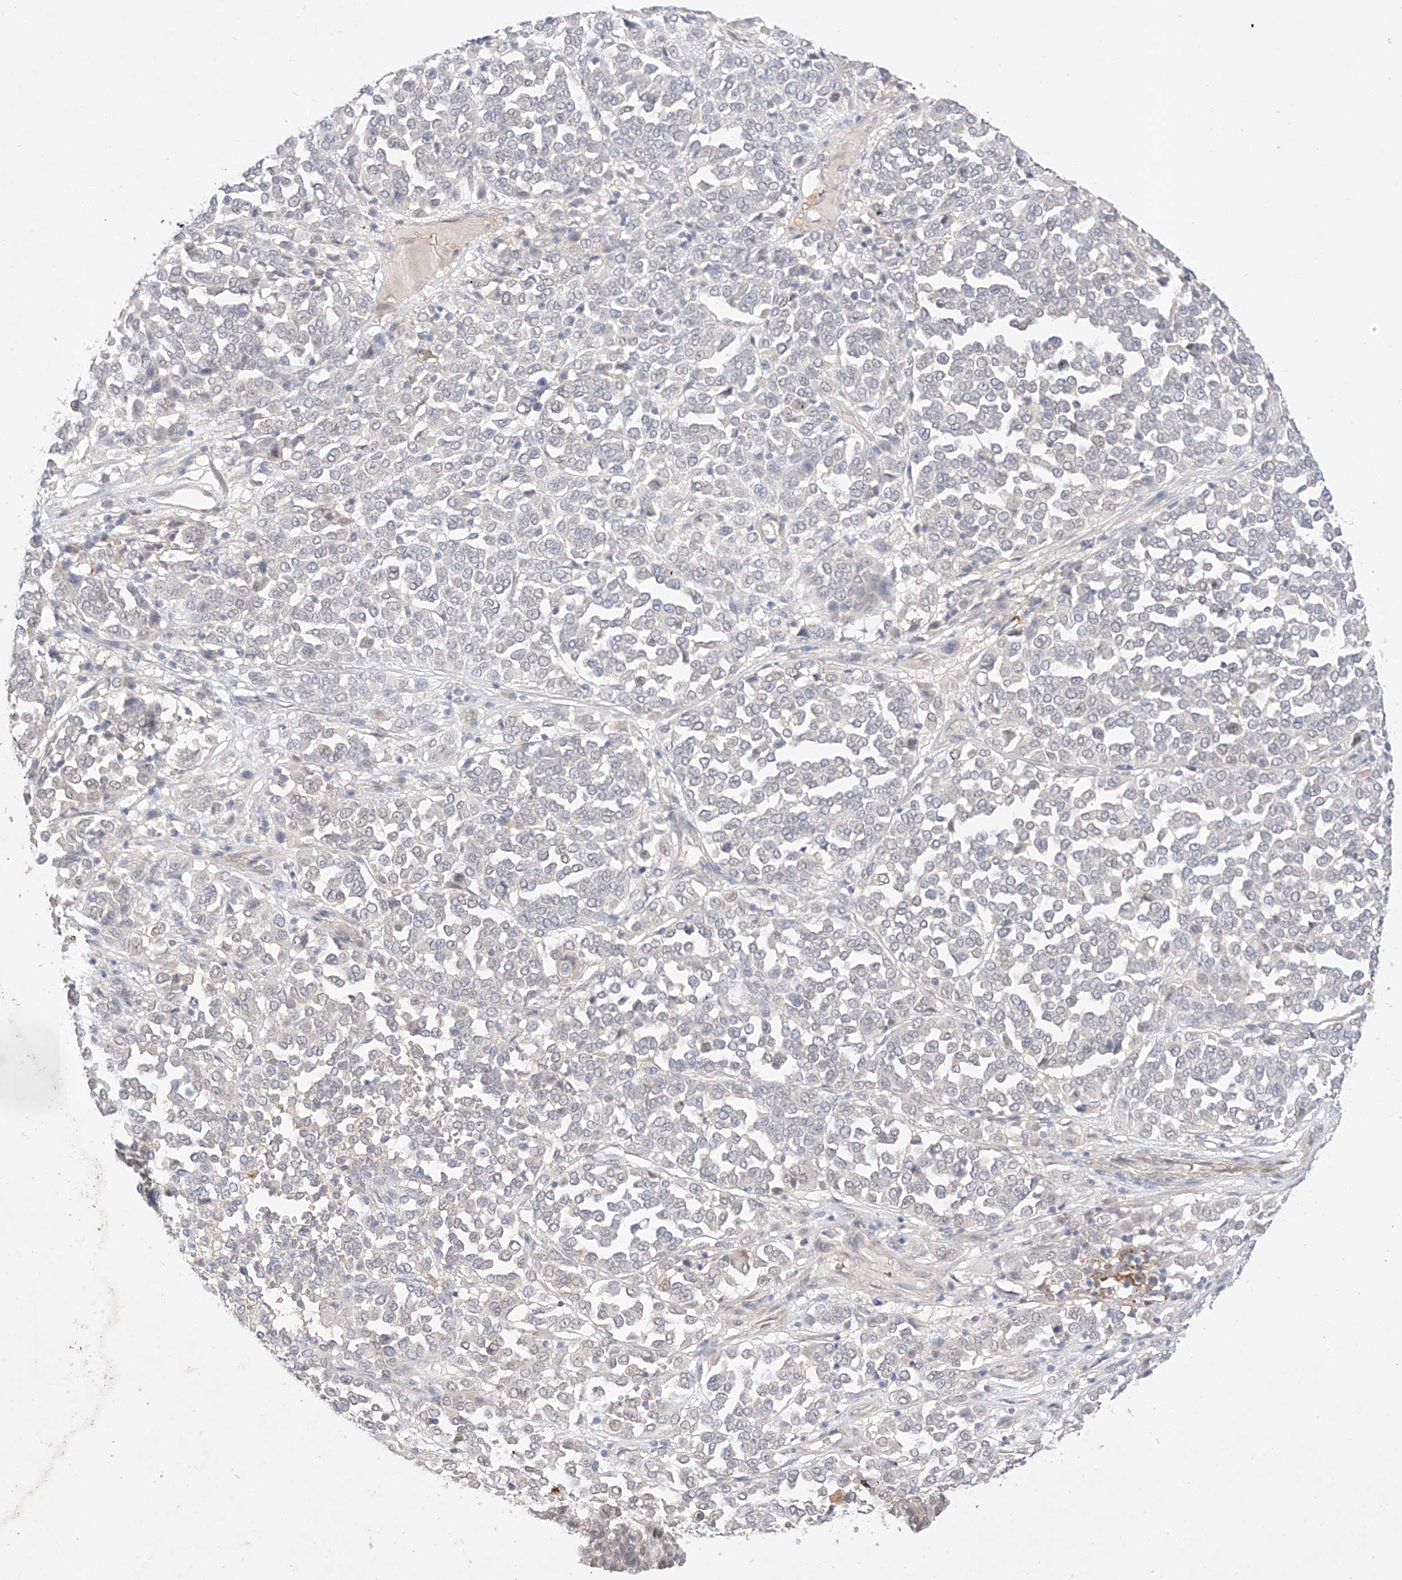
{"staining": {"intensity": "negative", "quantity": "none", "location": "none"}, "tissue": "melanoma", "cell_type": "Tumor cells", "image_type": "cancer", "snomed": [{"axis": "morphology", "description": "Malignant melanoma, Metastatic site"}, {"axis": "topography", "description": "Pancreas"}], "caption": "A histopathology image of melanoma stained for a protein demonstrates no brown staining in tumor cells. (IHC, brightfield microscopy, high magnification).", "gene": "ZNF124", "patient": {"sex": "female", "age": 30}}